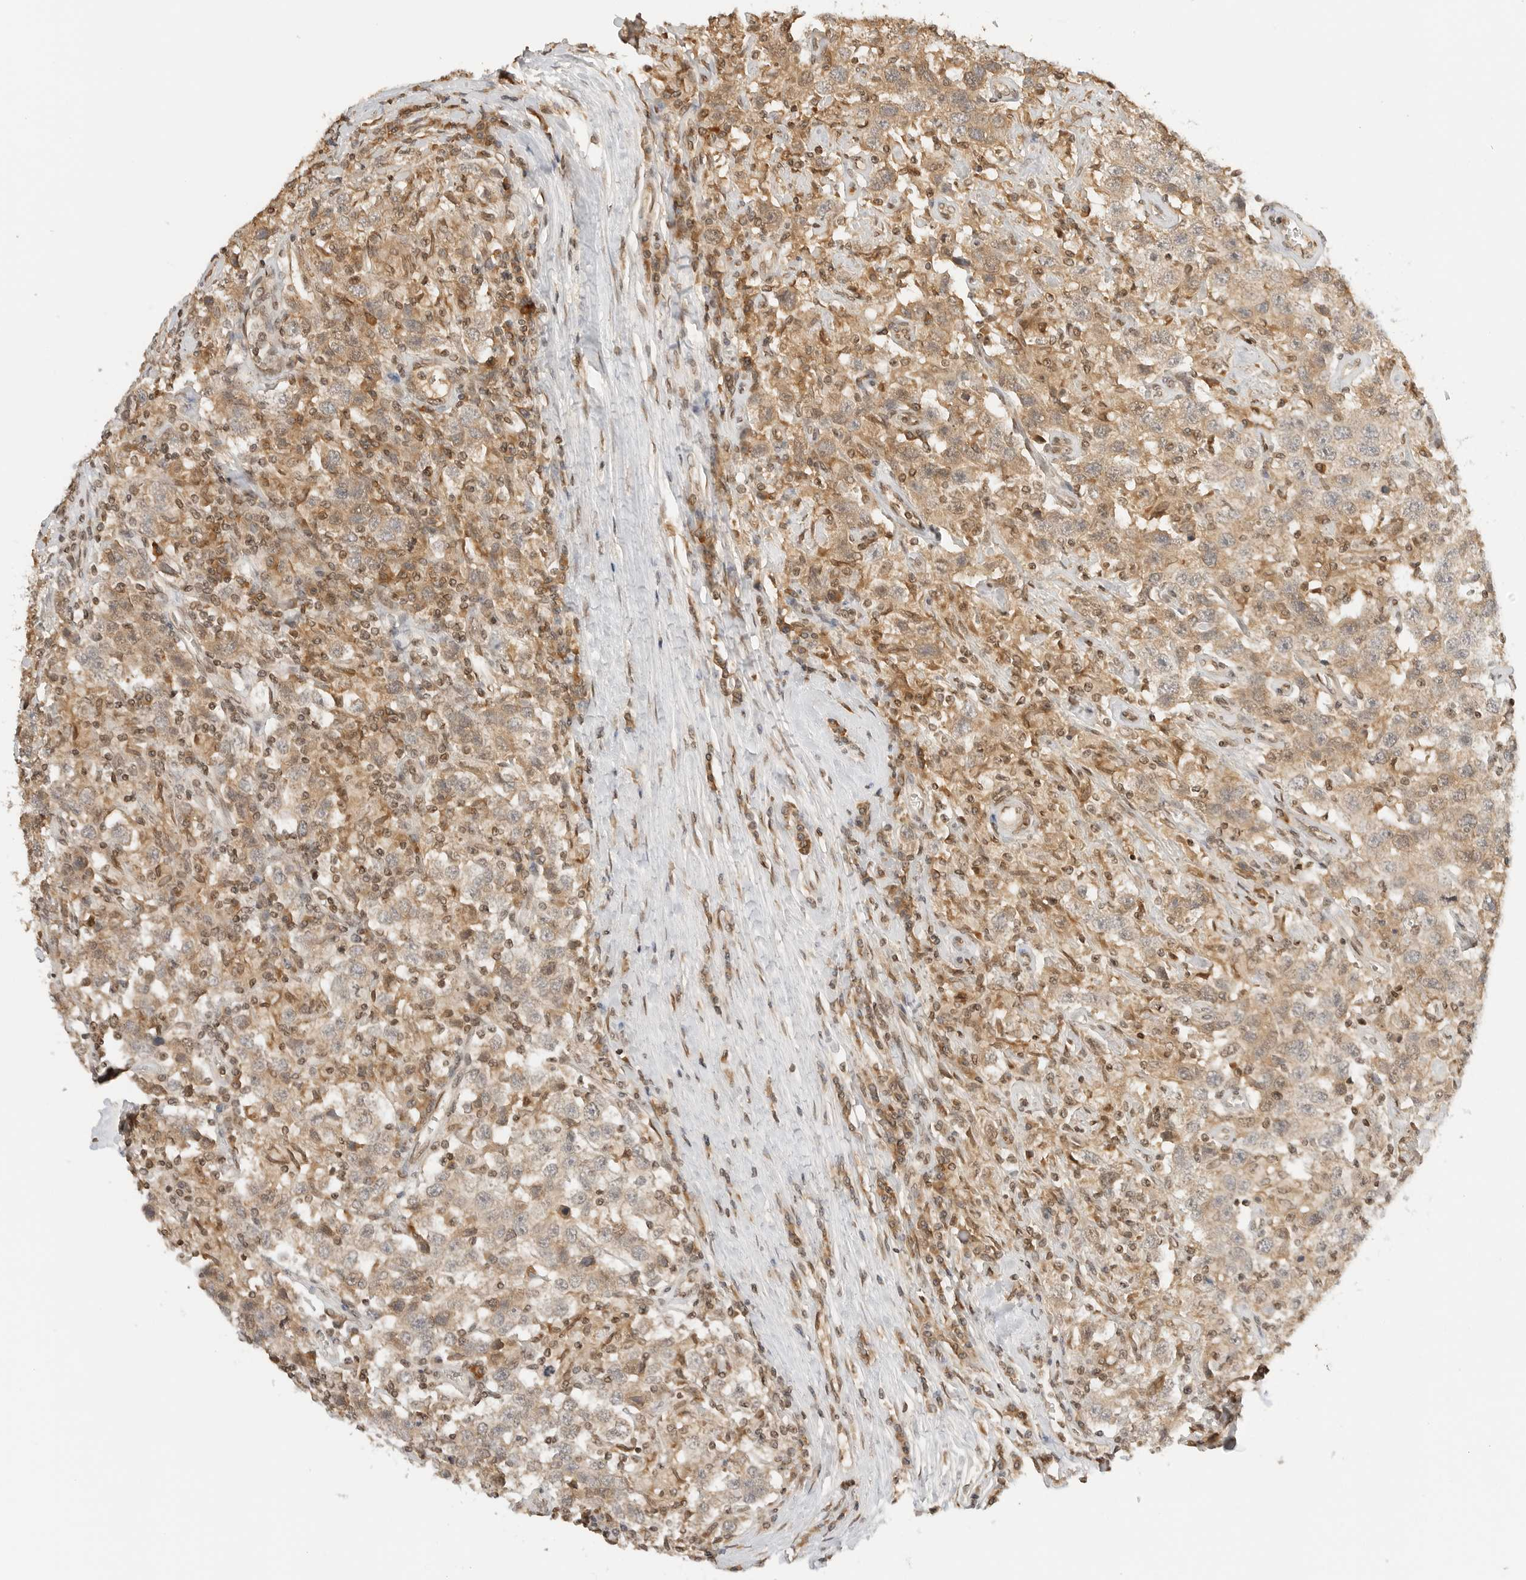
{"staining": {"intensity": "moderate", "quantity": ">75%", "location": "cytoplasmic/membranous"}, "tissue": "testis cancer", "cell_type": "Tumor cells", "image_type": "cancer", "snomed": [{"axis": "morphology", "description": "Seminoma, NOS"}, {"axis": "topography", "description": "Testis"}], "caption": "Tumor cells exhibit medium levels of moderate cytoplasmic/membranous positivity in approximately >75% of cells in testis seminoma.", "gene": "POLH", "patient": {"sex": "male", "age": 41}}